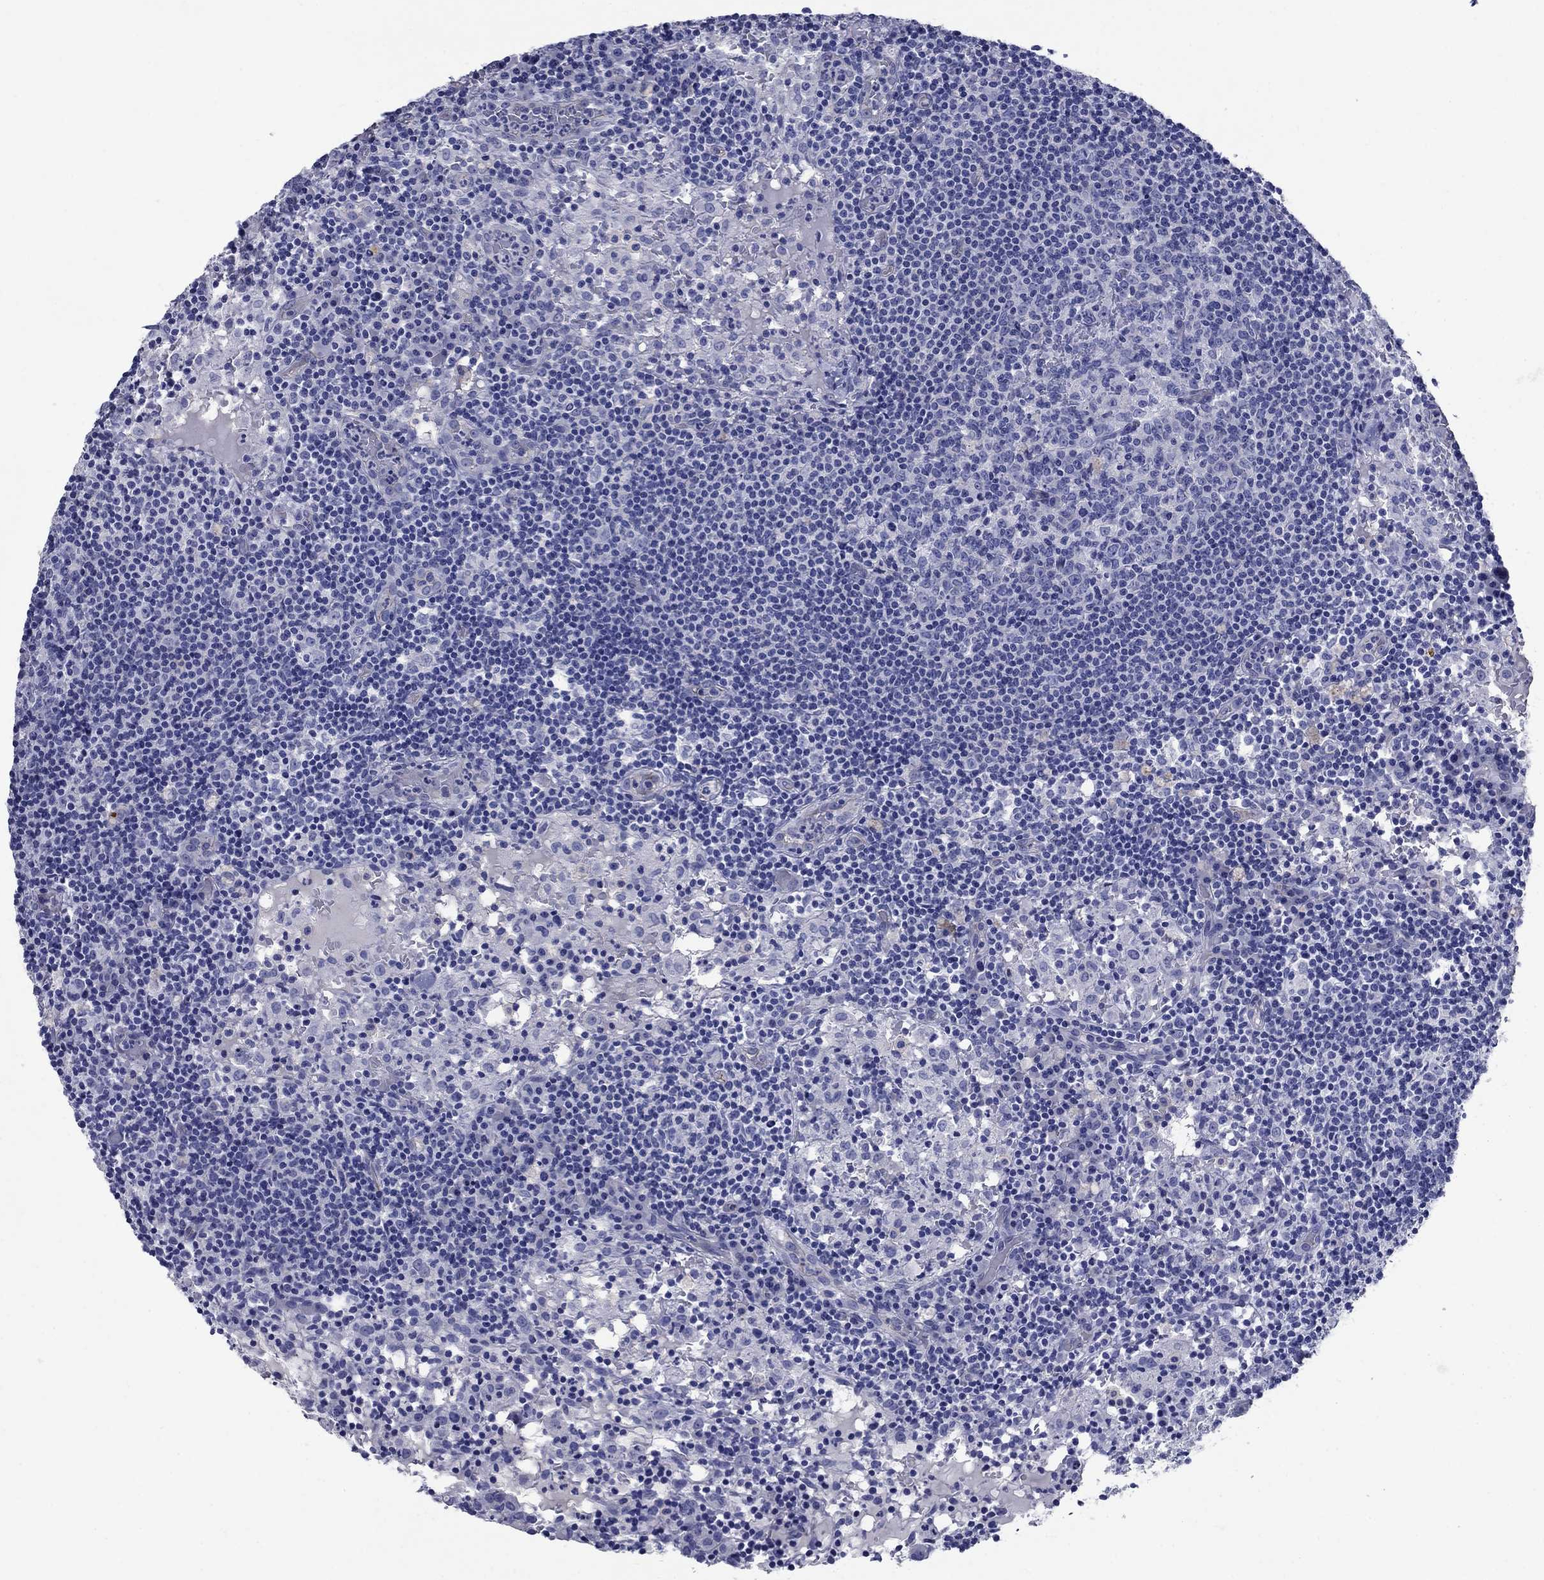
{"staining": {"intensity": "negative", "quantity": "none", "location": "none"}, "tissue": "lymph node", "cell_type": "Germinal center cells", "image_type": "normal", "snomed": [{"axis": "morphology", "description": "Normal tissue, NOS"}, {"axis": "topography", "description": "Lymph node"}], "caption": "Germinal center cells show no significant protein positivity in normal lymph node.", "gene": "SMCP", "patient": {"sex": "male", "age": 62}}